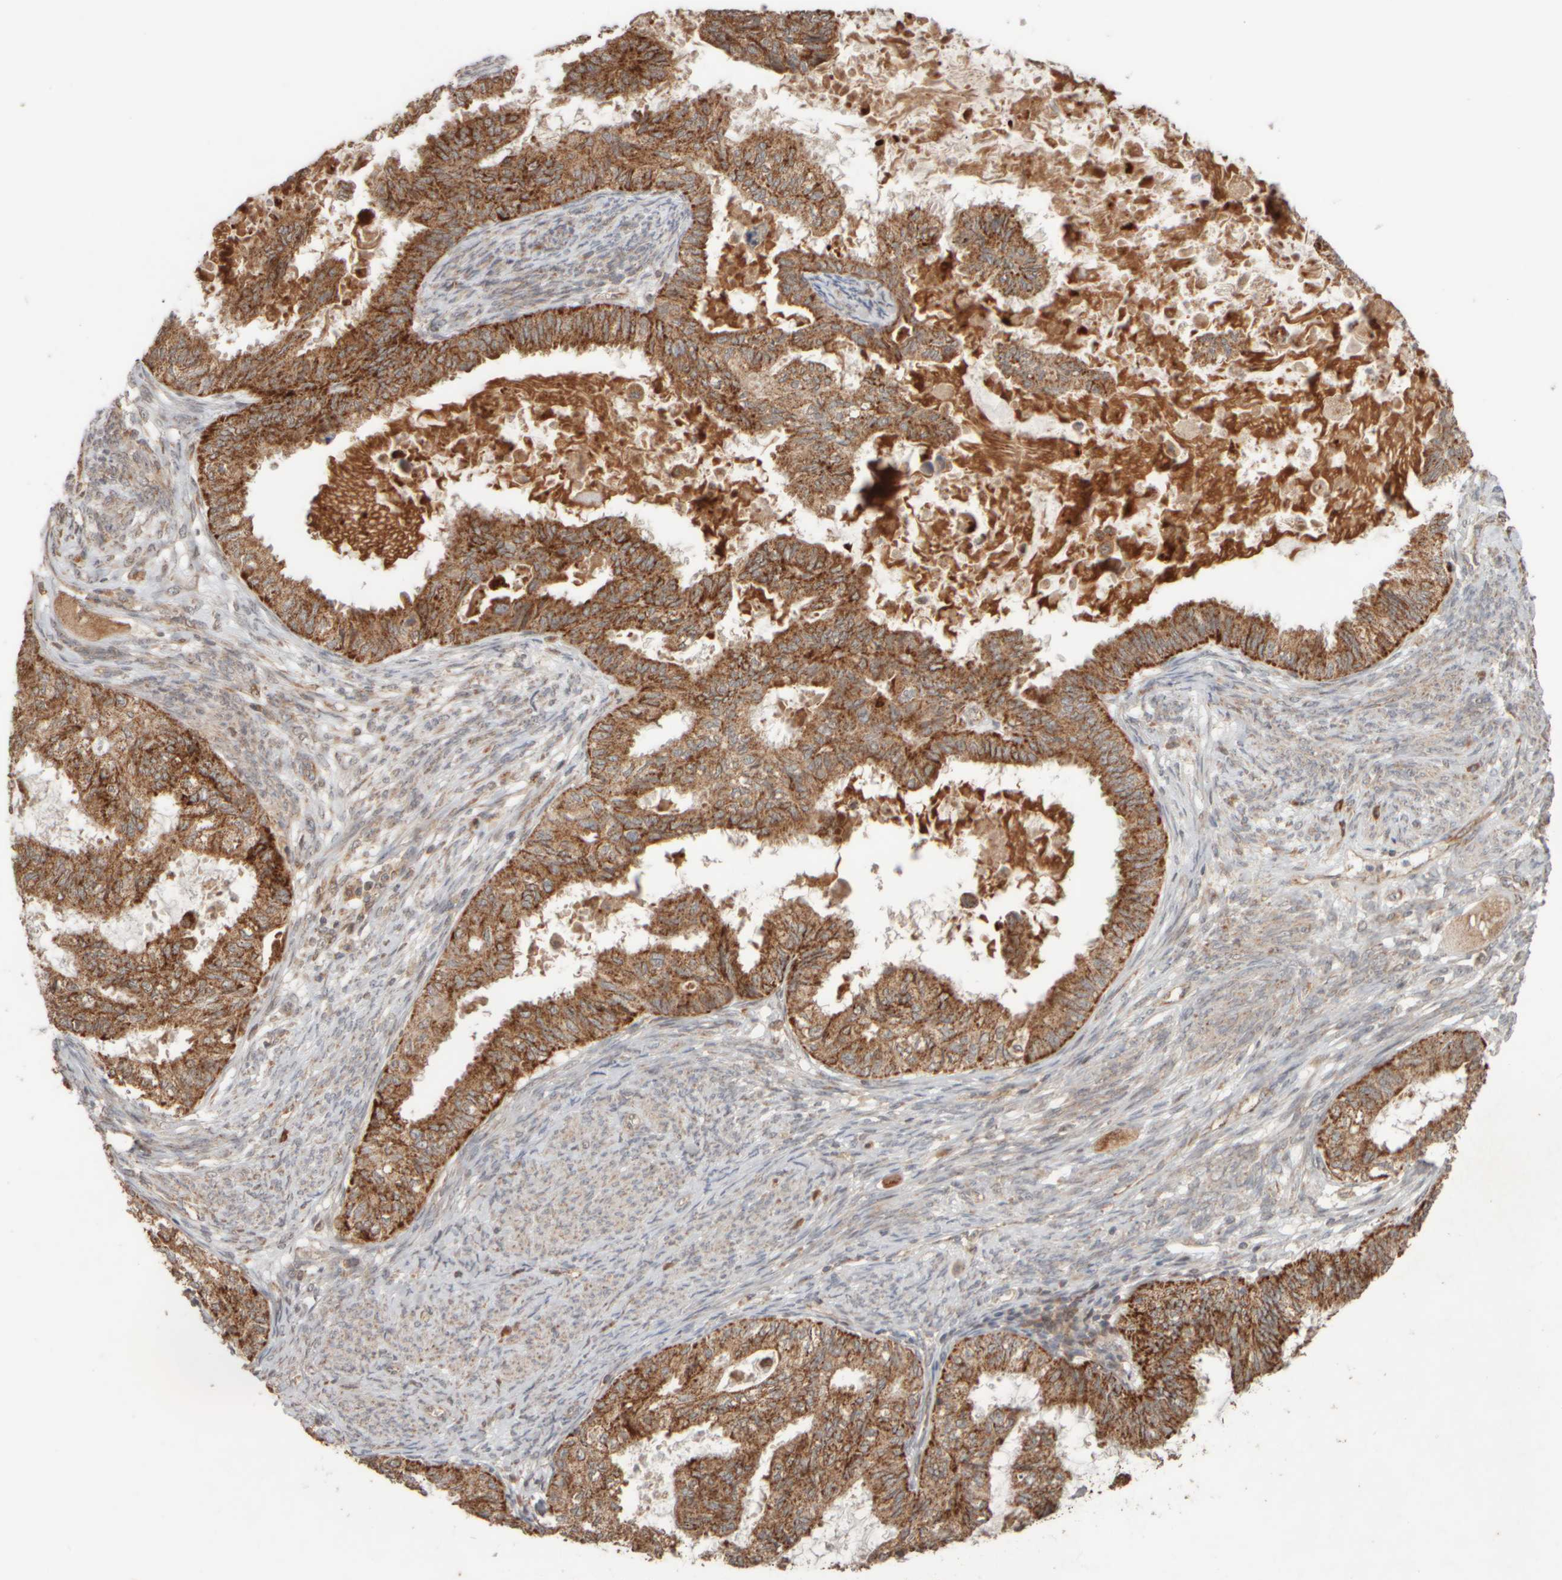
{"staining": {"intensity": "strong", "quantity": ">75%", "location": "cytoplasmic/membranous"}, "tissue": "cervical cancer", "cell_type": "Tumor cells", "image_type": "cancer", "snomed": [{"axis": "morphology", "description": "Normal tissue, NOS"}, {"axis": "morphology", "description": "Adenocarcinoma, NOS"}, {"axis": "topography", "description": "Cervix"}, {"axis": "topography", "description": "Endometrium"}], "caption": "Immunohistochemical staining of human cervical adenocarcinoma shows strong cytoplasmic/membranous protein expression in approximately >75% of tumor cells. Nuclei are stained in blue.", "gene": "EIF2B3", "patient": {"sex": "female", "age": 86}}